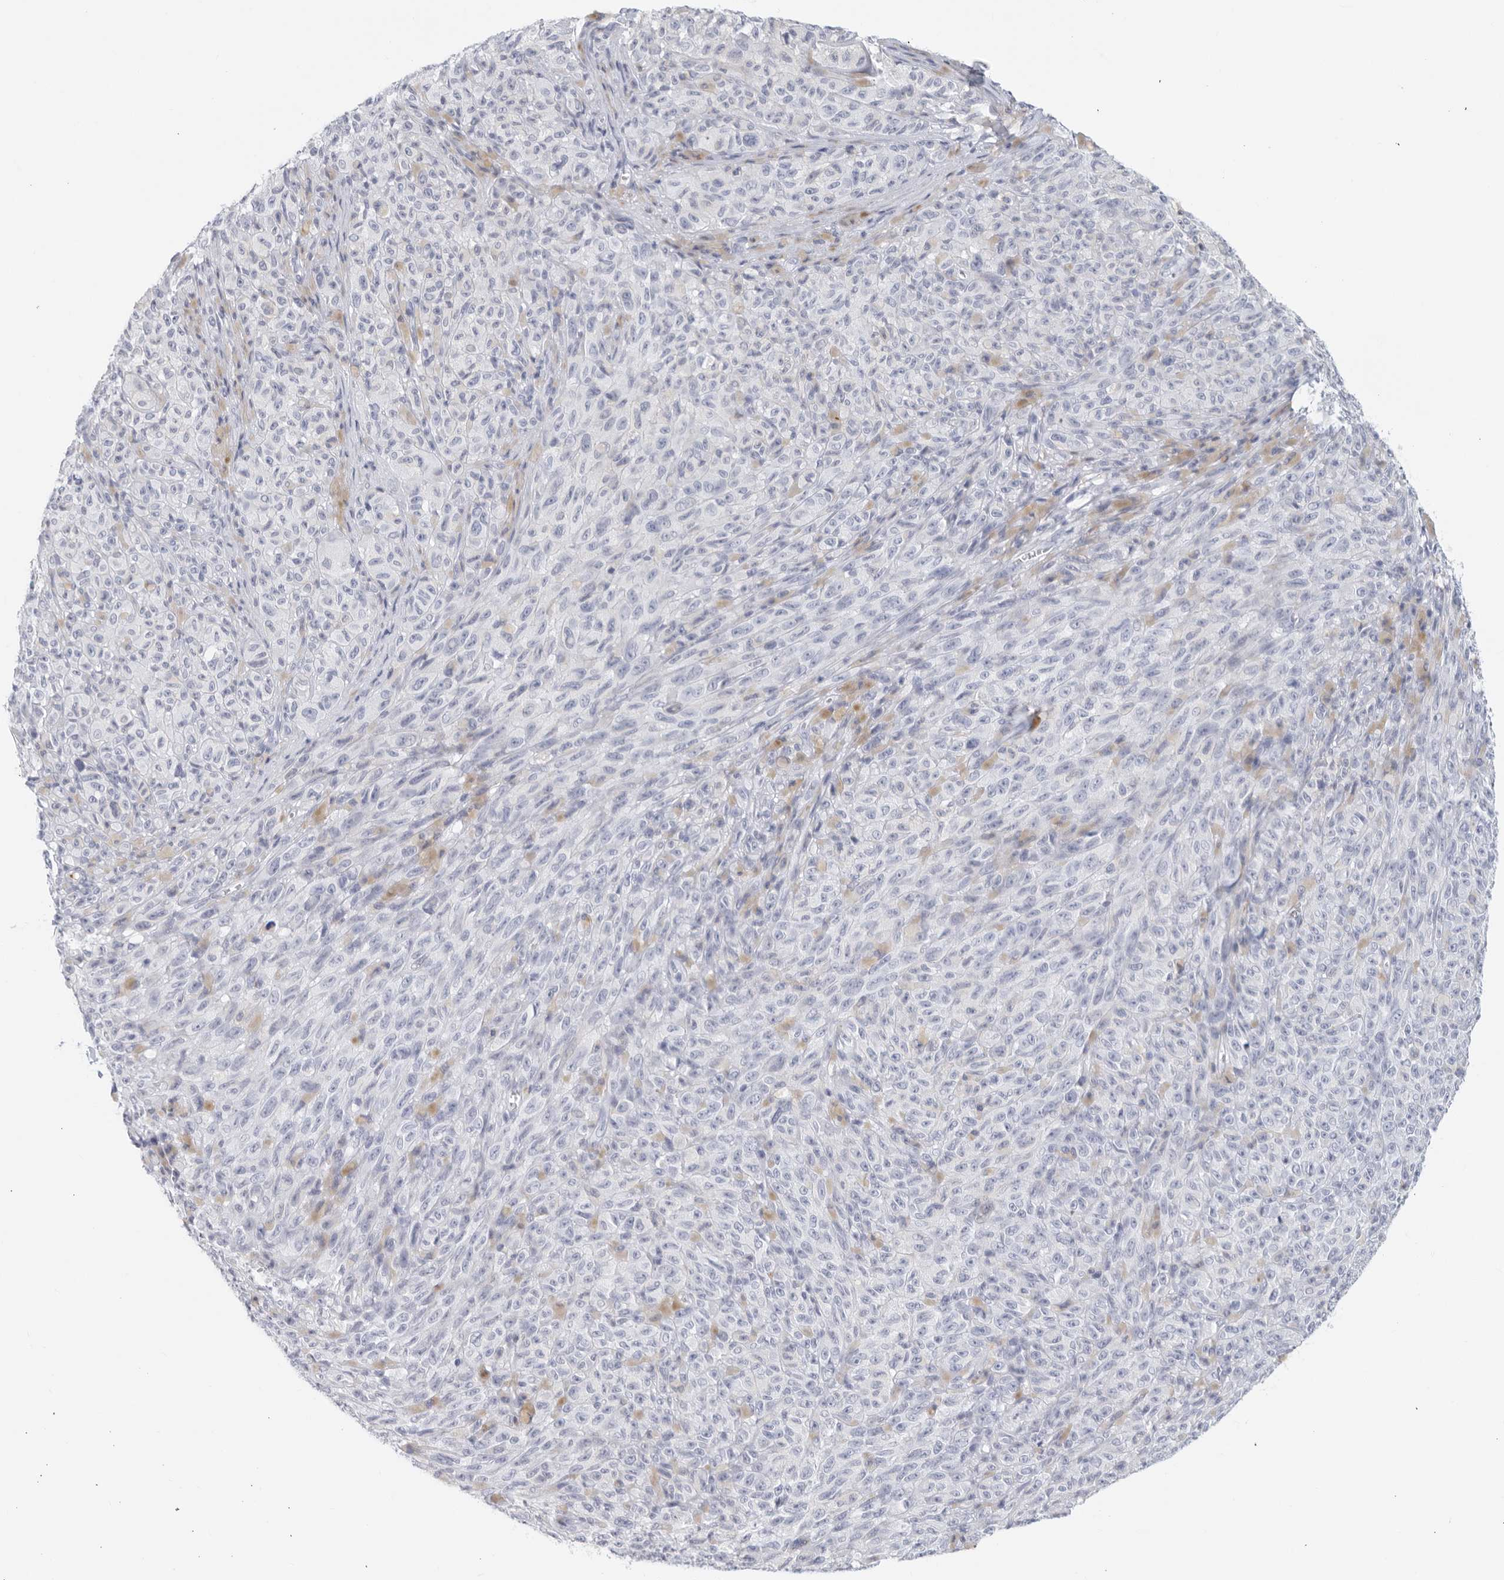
{"staining": {"intensity": "negative", "quantity": "none", "location": "none"}, "tissue": "melanoma", "cell_type": "Tumor cells", "image_type": "cancer", "snomed": [{"axis": "morphology", "description": "Malignant melanoma, NOS"}, {"axis": "topography", "description": "Skin"}], "caption": "This is an immunohistochemistry photomicrograph of malignant melanoma. There is no positivity in tumor cells.", "gene": "FGG", "patient": {"sex": "female", "age": 82}}